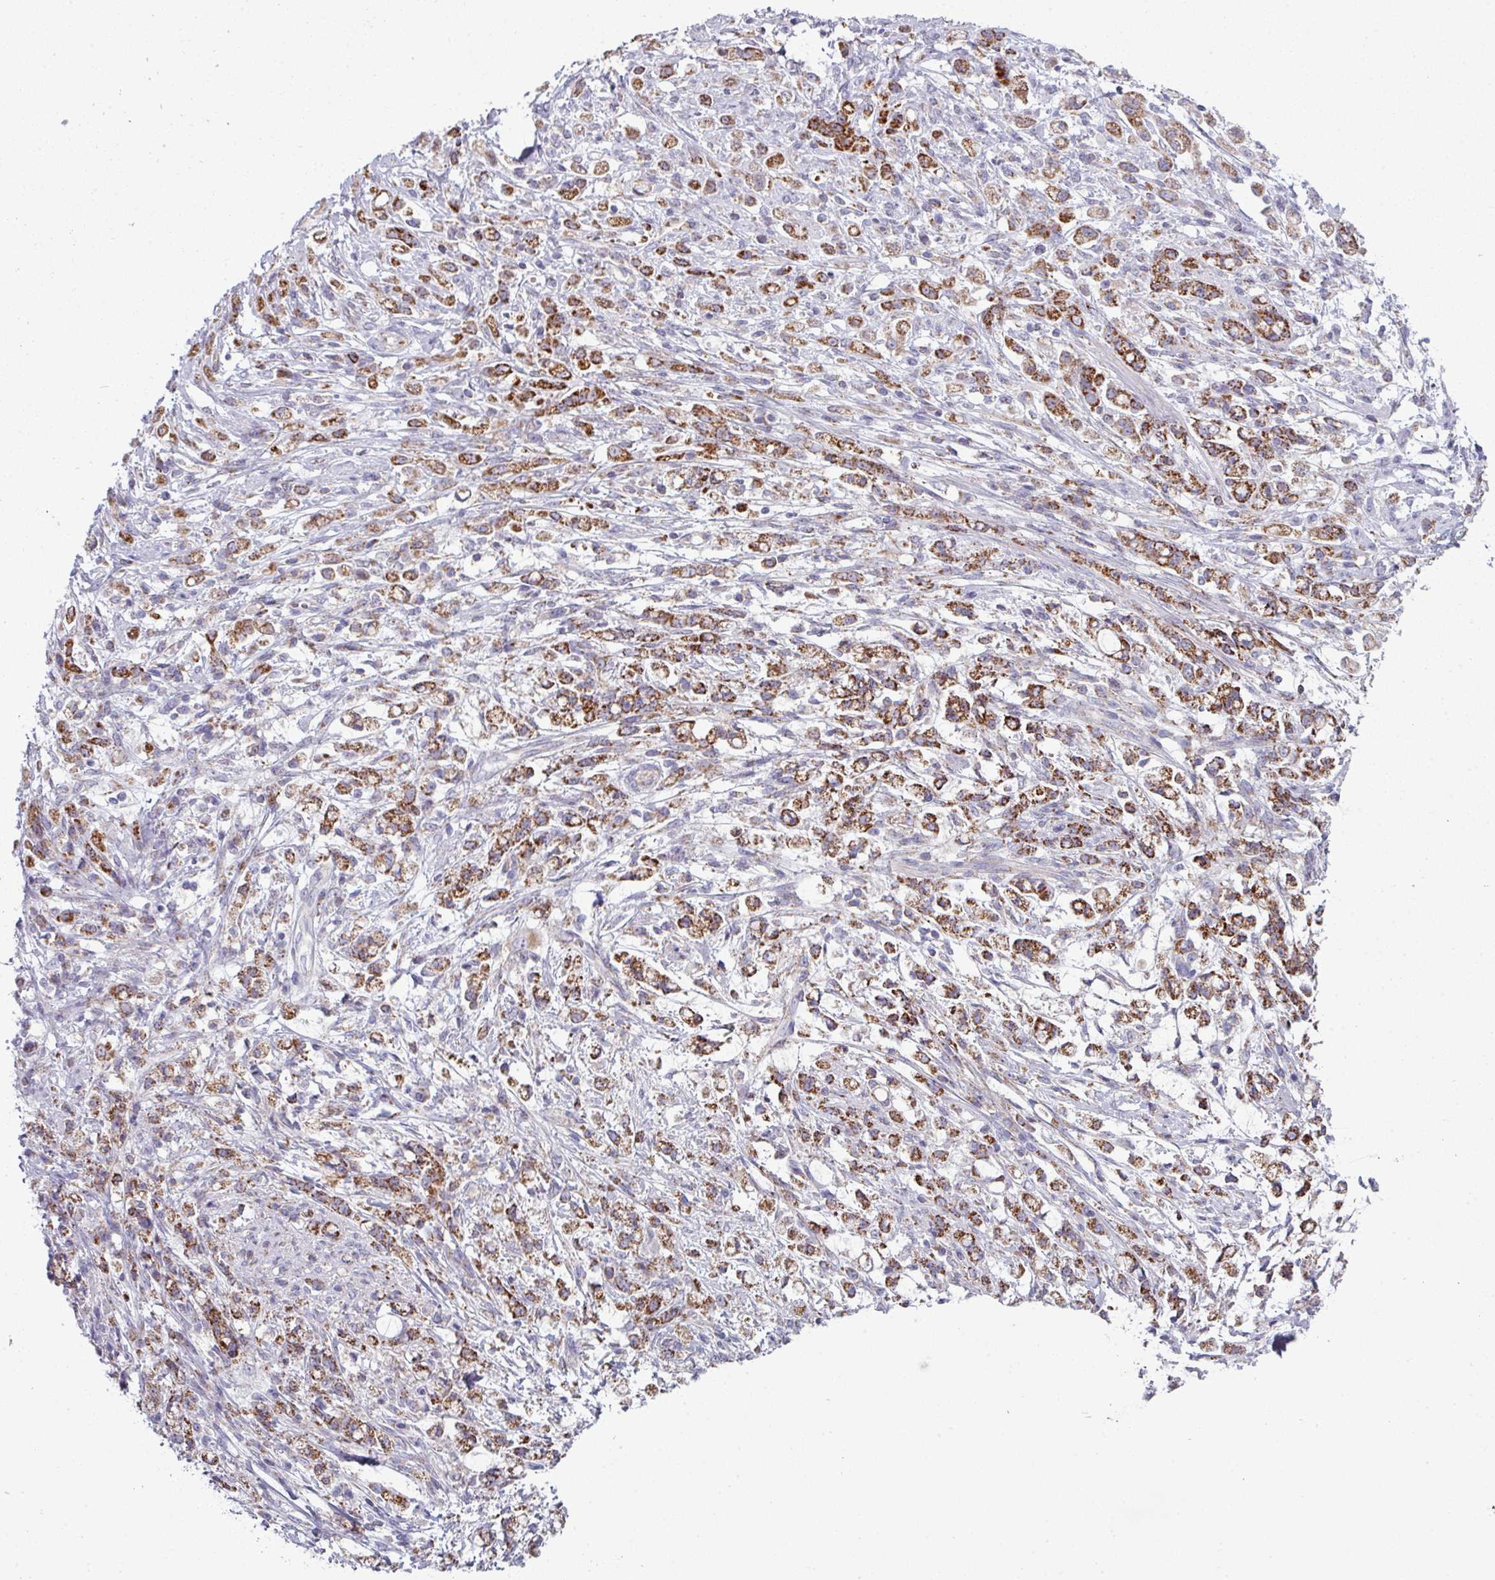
{"staining": {"intensity": "moderate", "quantity": ">75%", "location": "cytoplasmic/membranous"}, "tissue": "stomach cancer", "cell_type": "Tumor cells", "image_type": "cancer", "snomed": [{"axis": "morphology", "description": "Adenocarcinoma, NOS"}, {"axis": "topography", "description": "Stomach"}], "caption": "The image demonstrates immunohistochemical staining of stomach adenocarcinoma. There is moderate cytoplasmic/membranous staining is present in about >75% of tumor cells.", "gene": "ZNF615", "patient": {"sex": "female", "age": 60}}